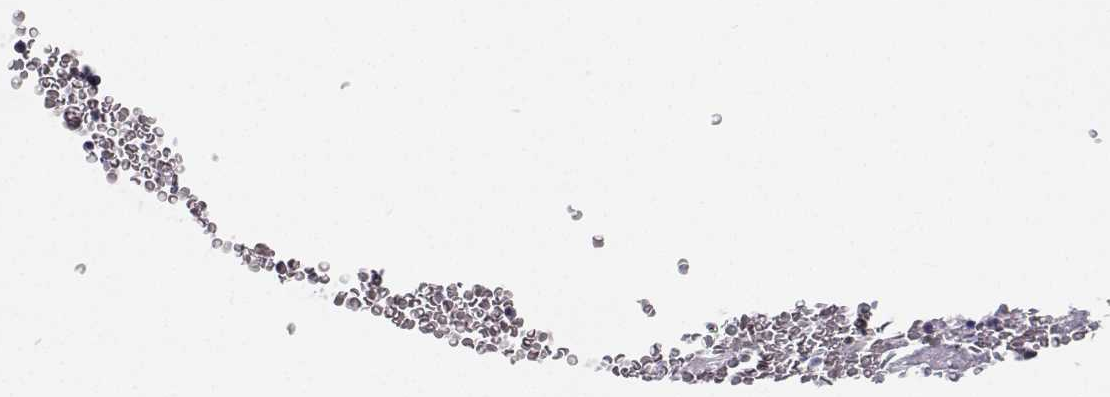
{"staining": {"intensity": "negative", "quantity": "none", "location": "none"}, "tissue": "bone marrow", "cell_type": "Hematopoietic cells", "image_type": "normal", "snomed": [{"axis": "morphology", "description": "Normal tissue, NOS"}, {"axis": "topography", "description": "Bone marrow"}], "caption": "A micrograph of bone marrow stained for a protein reveals no brown staining in hematopoietic cells.", "gene": "MYPN", "patient": {"sex": "female", "age": 26}}